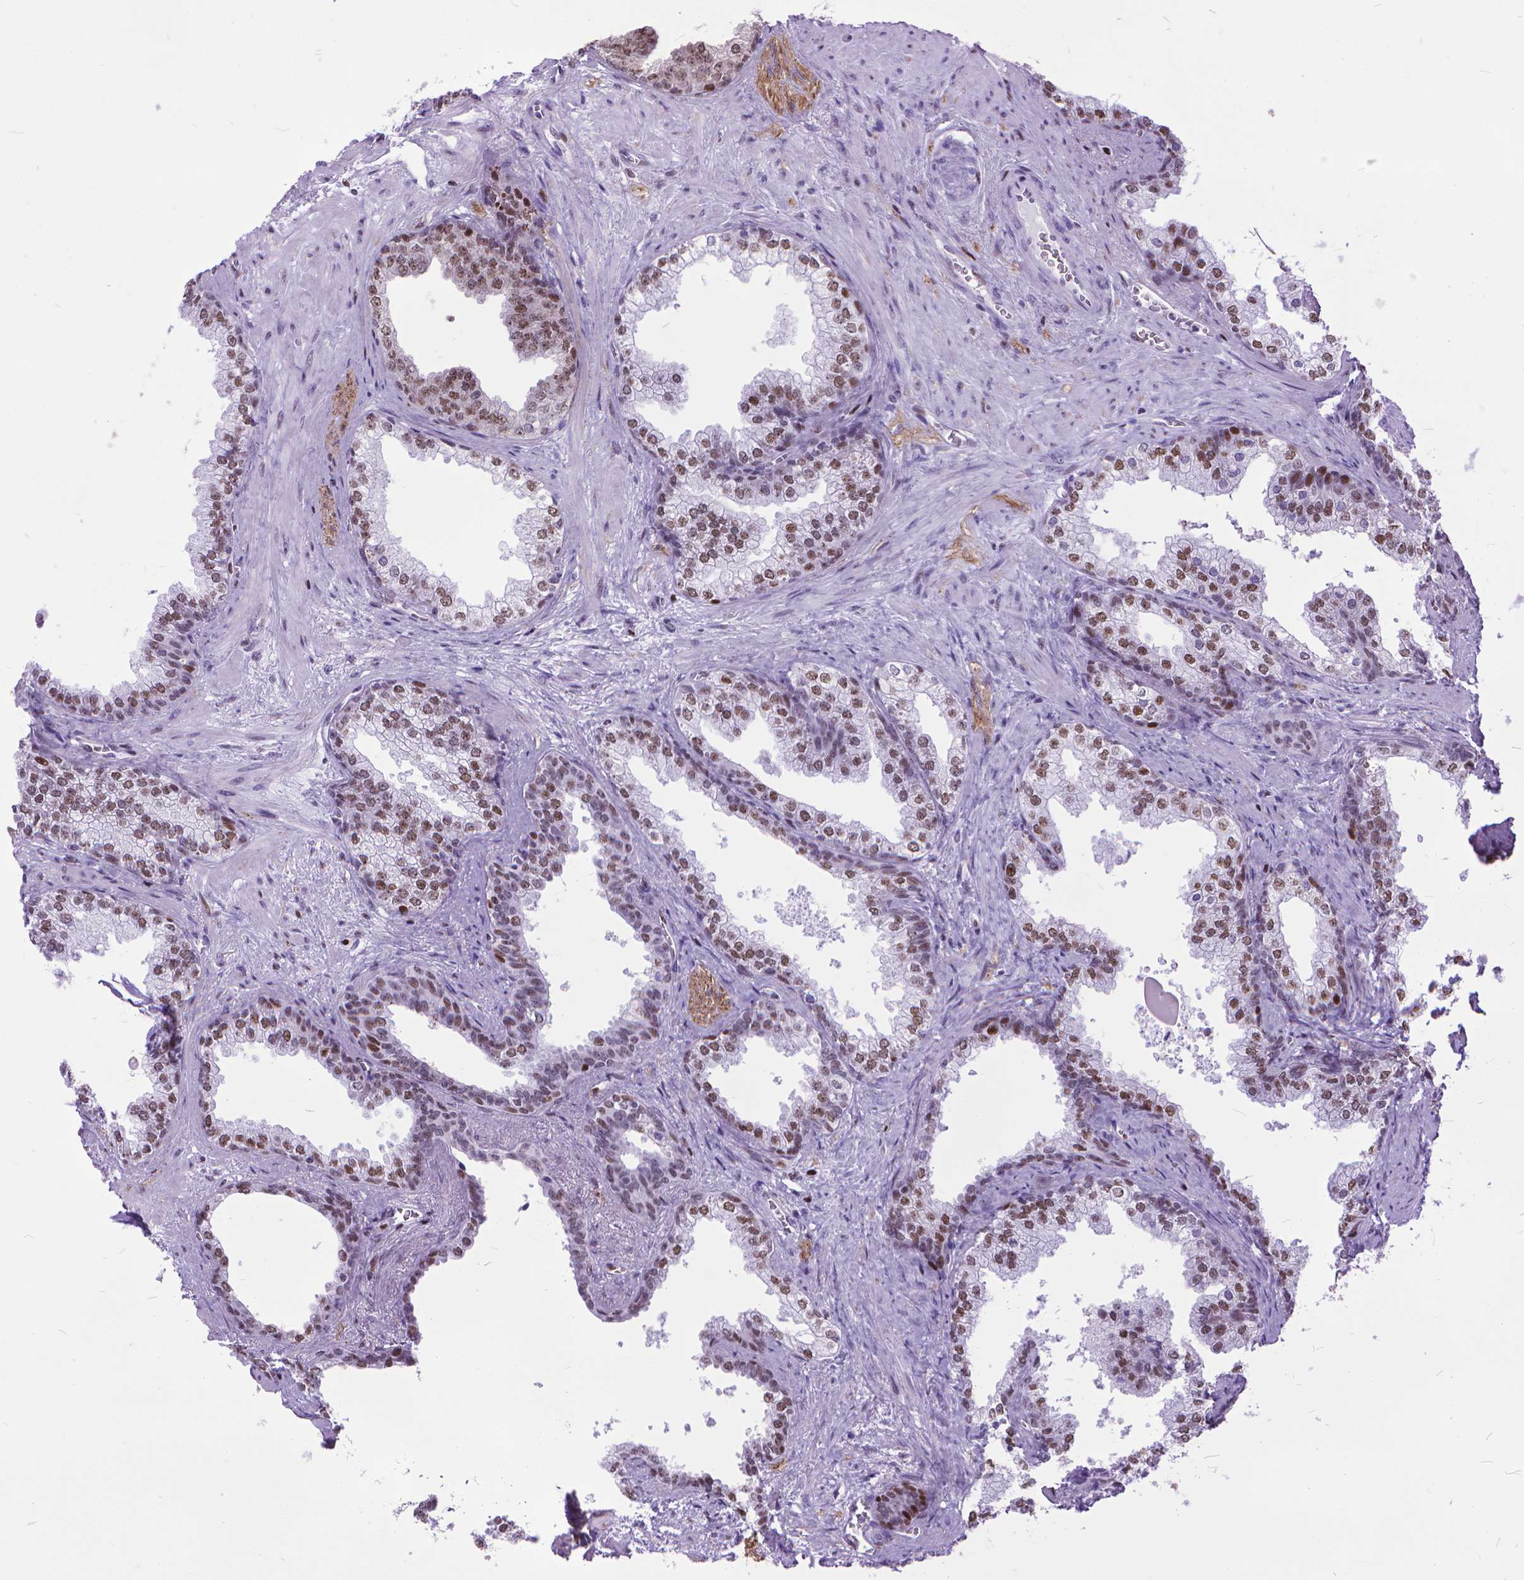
{"staining": {"intensity": "moderate", "quantity": "25%-75%", "location": "nuclear"}, "tissue": "prostate", "cell_type": "Glandular cells", "image_type": "normal", "snomed": [{"axis": "morphology", "description": "Normal tissue, NOS"}, {"axis": "topography", "description": "Prostate"}], "caption": "Immunohistochemistry (IHC) image of unremarkable prostate stained for a protein (brown), which displays medium levels of moderate nuclear staining in about 25%-75% of glandular cells.", "gene": "POLE4", "patient": {"sex": "male", "age": 79}}